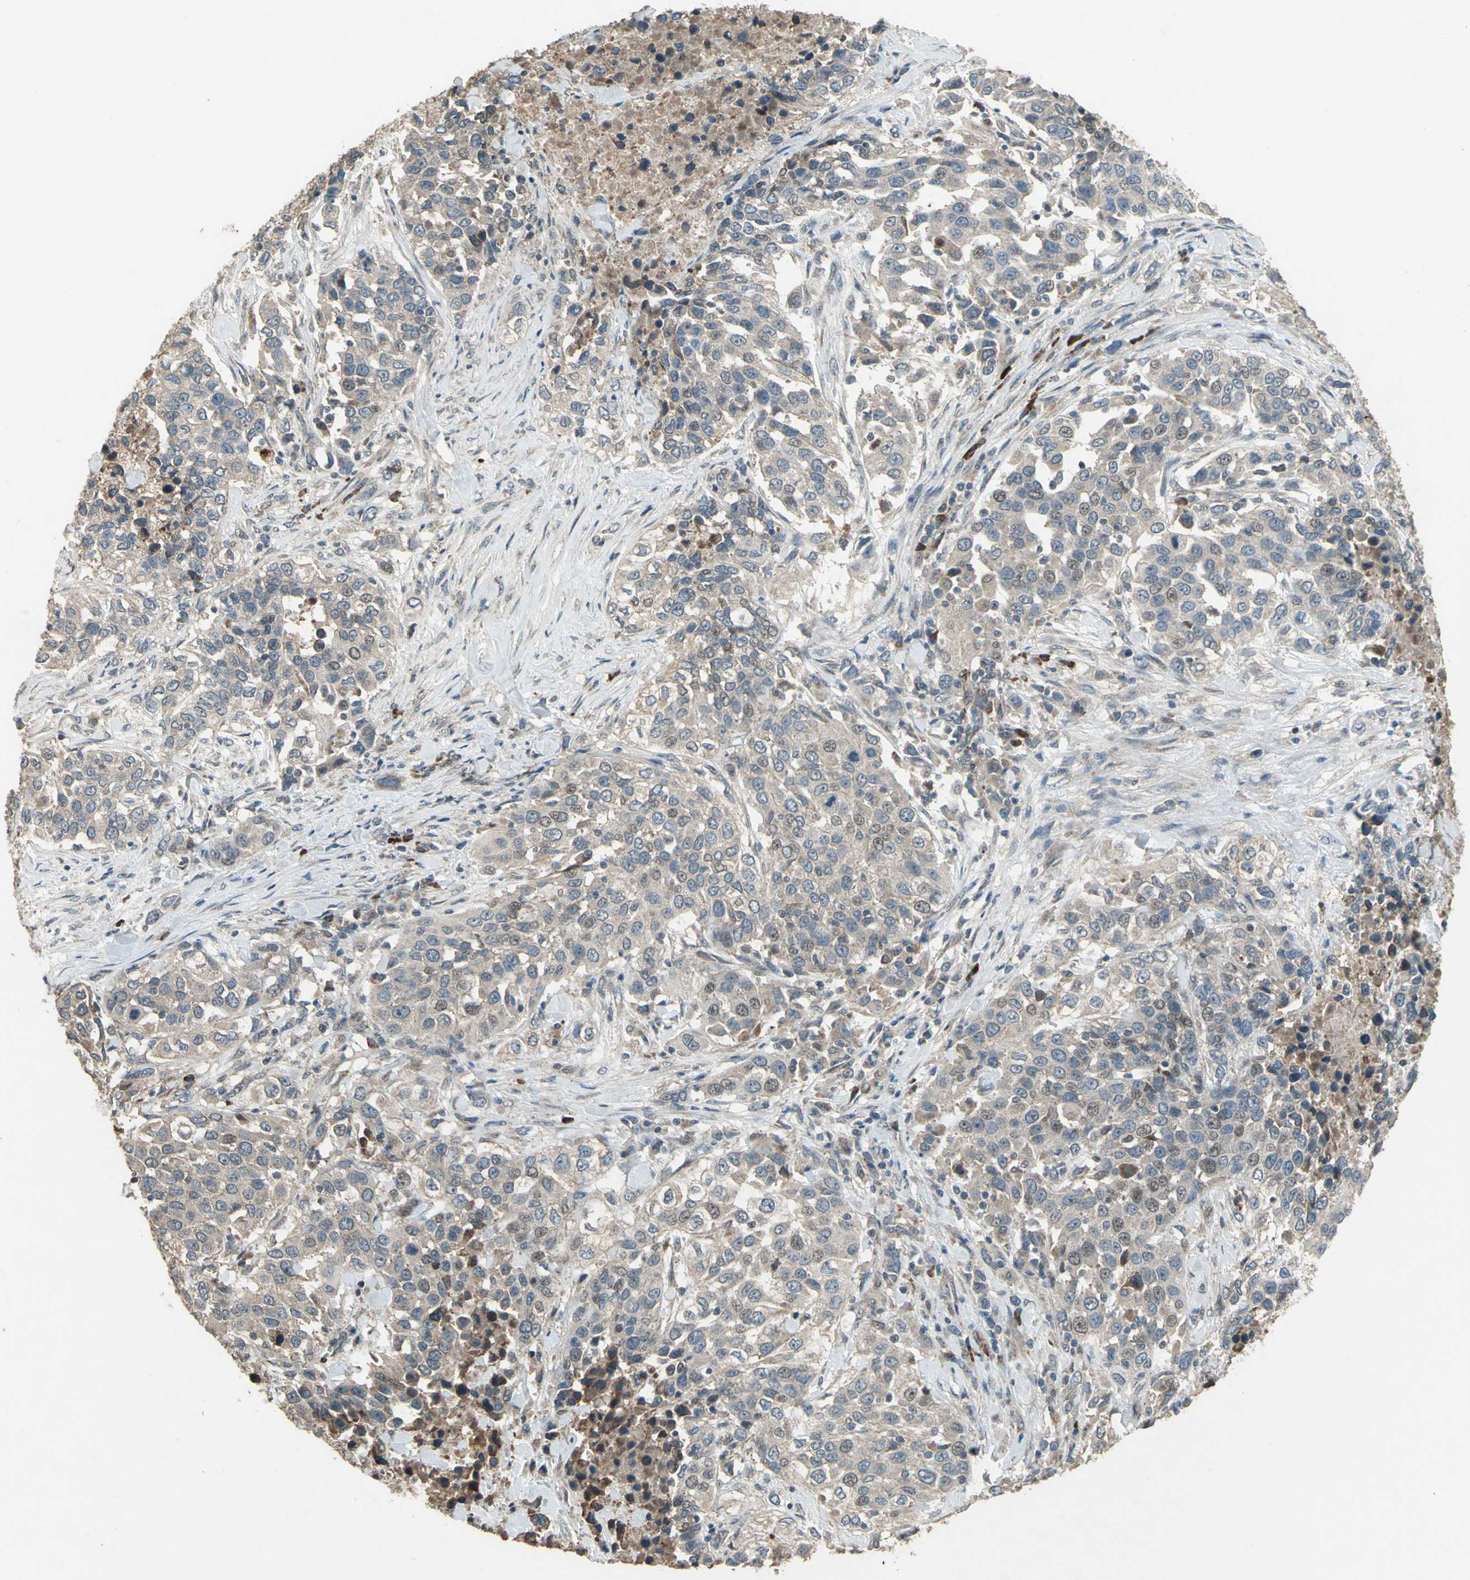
{"staining": {"intensity": "weak", "quantity": ">75%", "location": "cytoplasmic/membranous"}, "tissue": "urothelial cancer", "cell_type": "Tumor cells", "image_type": "cancer", "snomed": [{"axis": "morphology", "description": "Urothelial carcinoma, High grade"}, {"axis": "topography", "description": "Urinary bladder"}], "caption": "Protein expression analysis of human urothelial cancer reveals weak cytoplasmic/membranous staining in approximately >75% of tumor cells.", "gene": "SEPTIN4", "patient": {"sex": "female", "age": 80}}